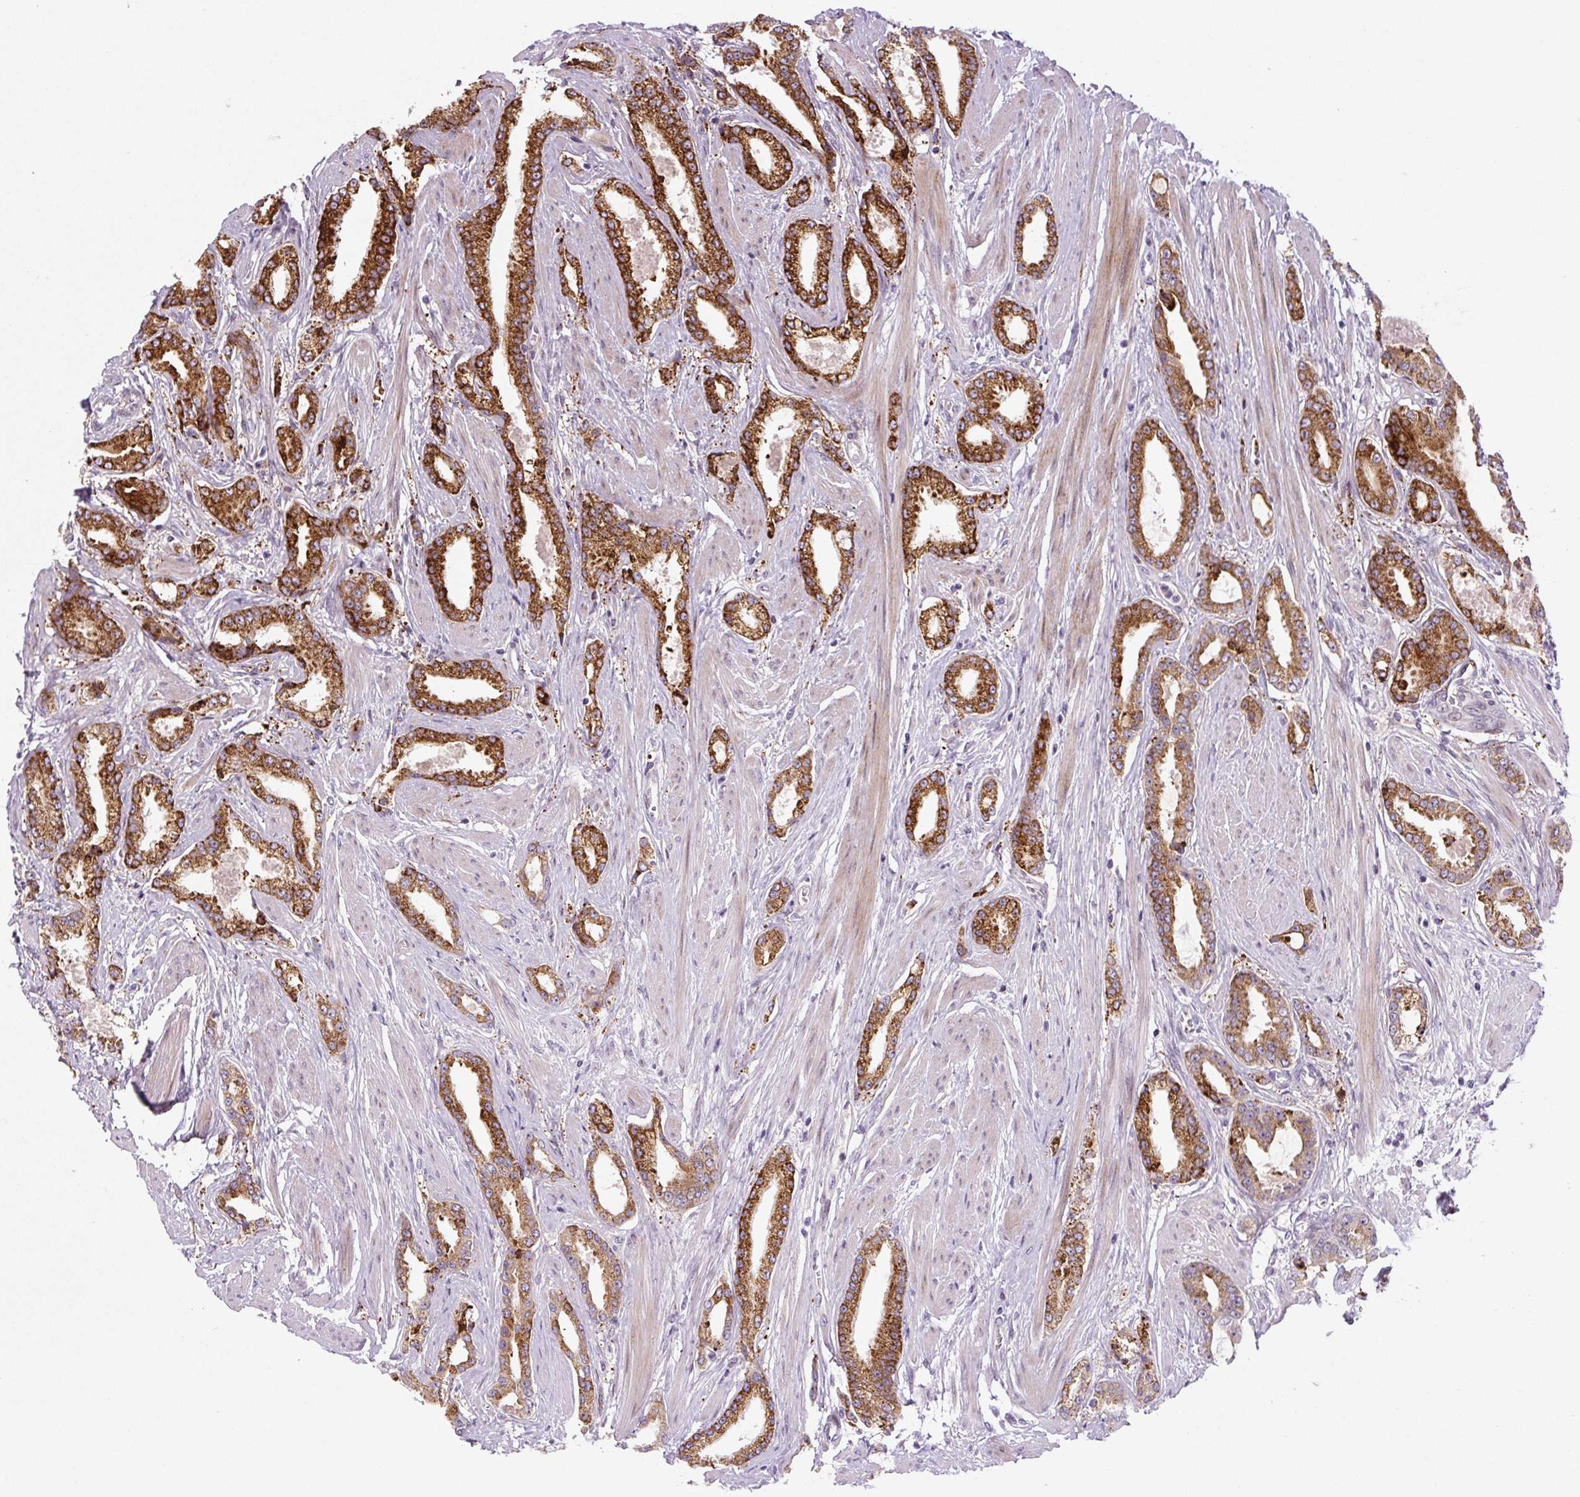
{"staining": {"intensity": "strong", "quantity": ">75%", "location": "cytoplasmic/membranous"}, "tissue": "prostate cancer", "cell_type": "Tumor cells", "image_type": "cancer", "snomed": [{"axis": "morphology", "description": "Adenocarcinoma, Low grade"}, {"axis": "topography", "description": "Prostate"}], "caption": "Immunohistochemical staining of prostate cancer displays high levels of strong cytoplasmic/membranous protein expression in approximately >75% of tumor cells.", "gene": "DISP3", "patient": {"sex": "male", "age": 42}}